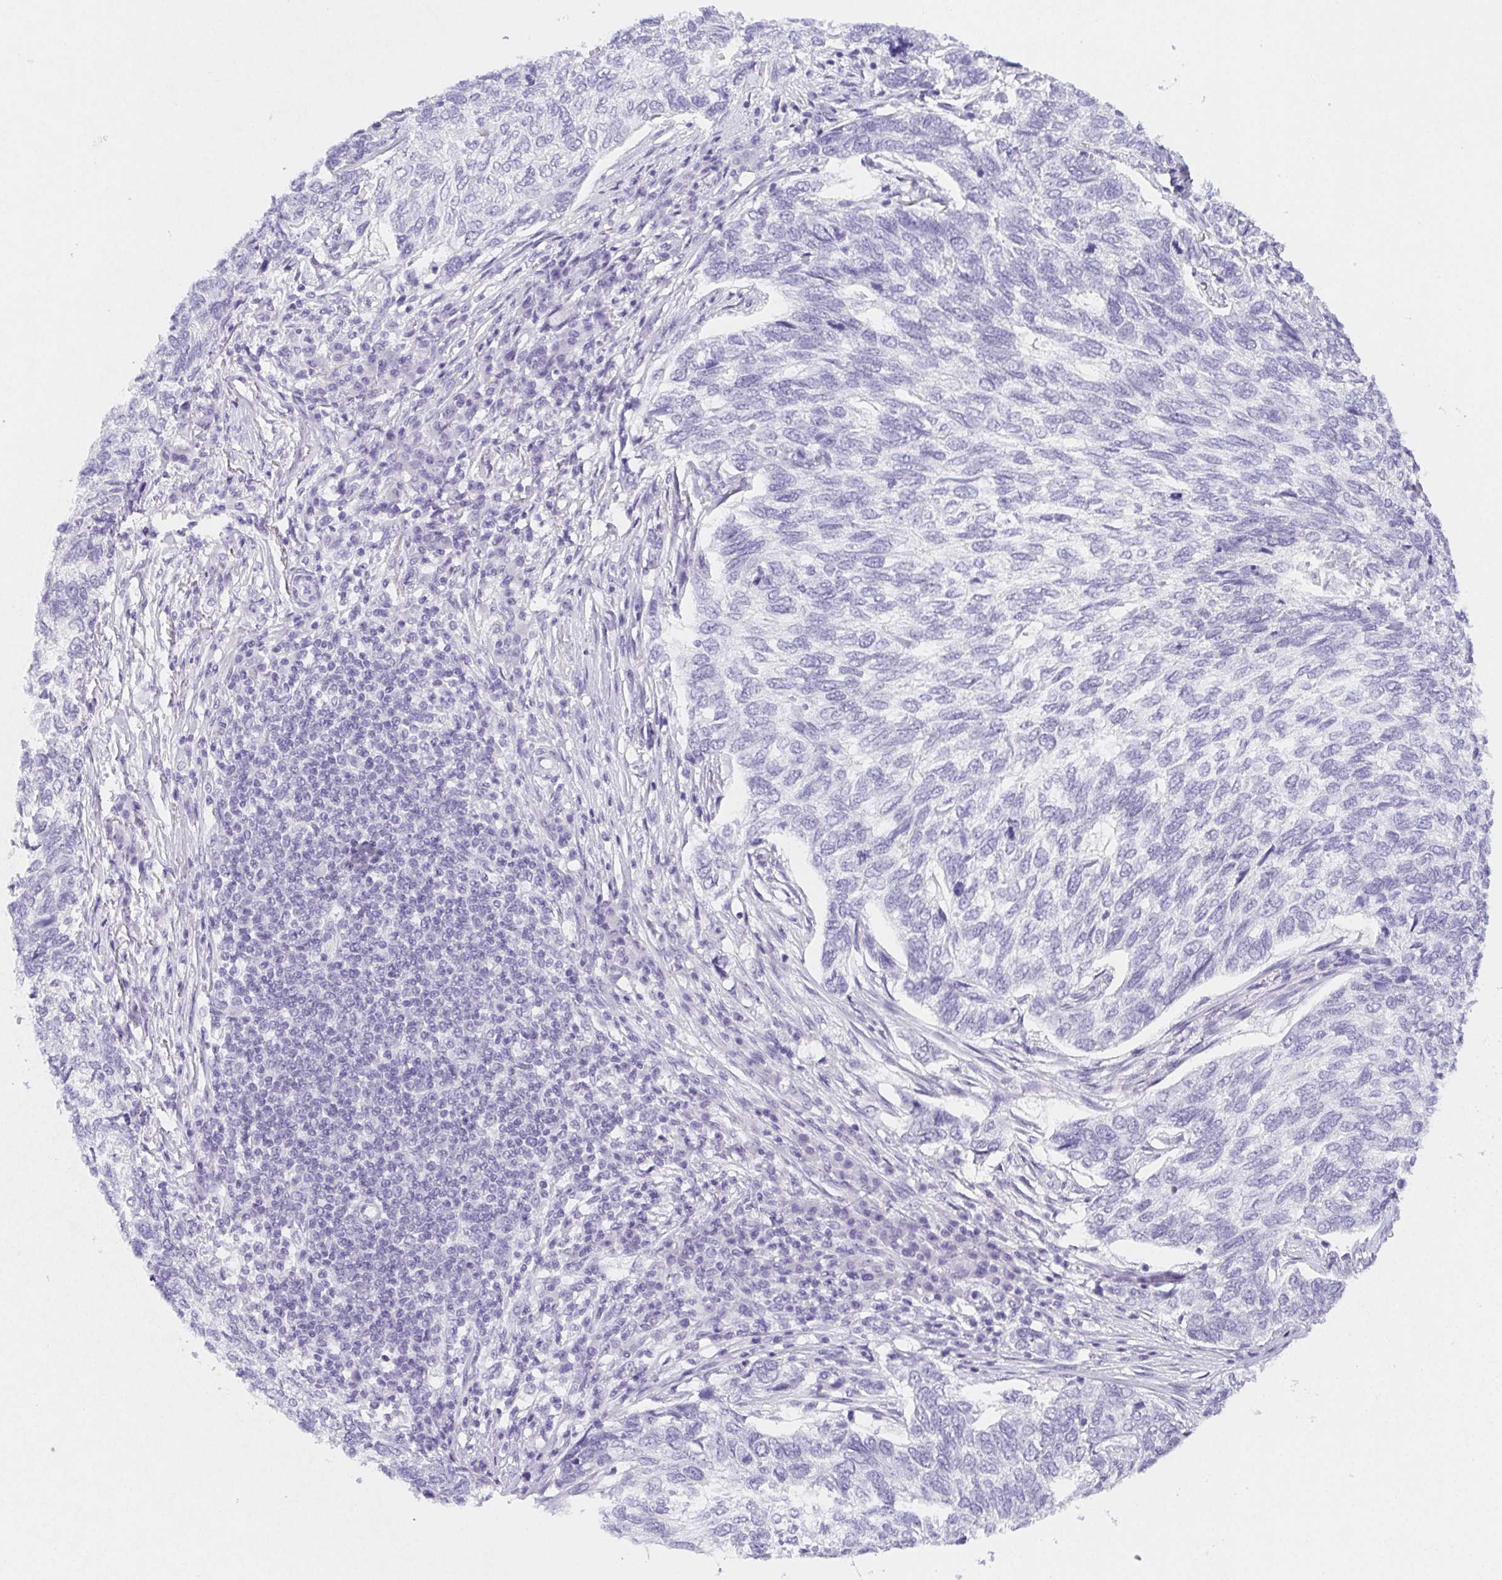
{"staining": {"intensity": "negative", "quantity": "none", "location": "none"}, "tissue": "skin cancer", "cell_type": "Tumor cells", "image_type": "cancer", "snomed": [{"axis": "morphology", "description": "Basal cell carcinoma"}, {"axis": "topography", "description": "Skin"}], "caption": "High power microscopy image of an IHC histopathology image of skin basal cell carcinoma, revealing no significant staining in tumor cells.", "gene": "ZBBX", "patient": {"sex": "female", "age": 65}}